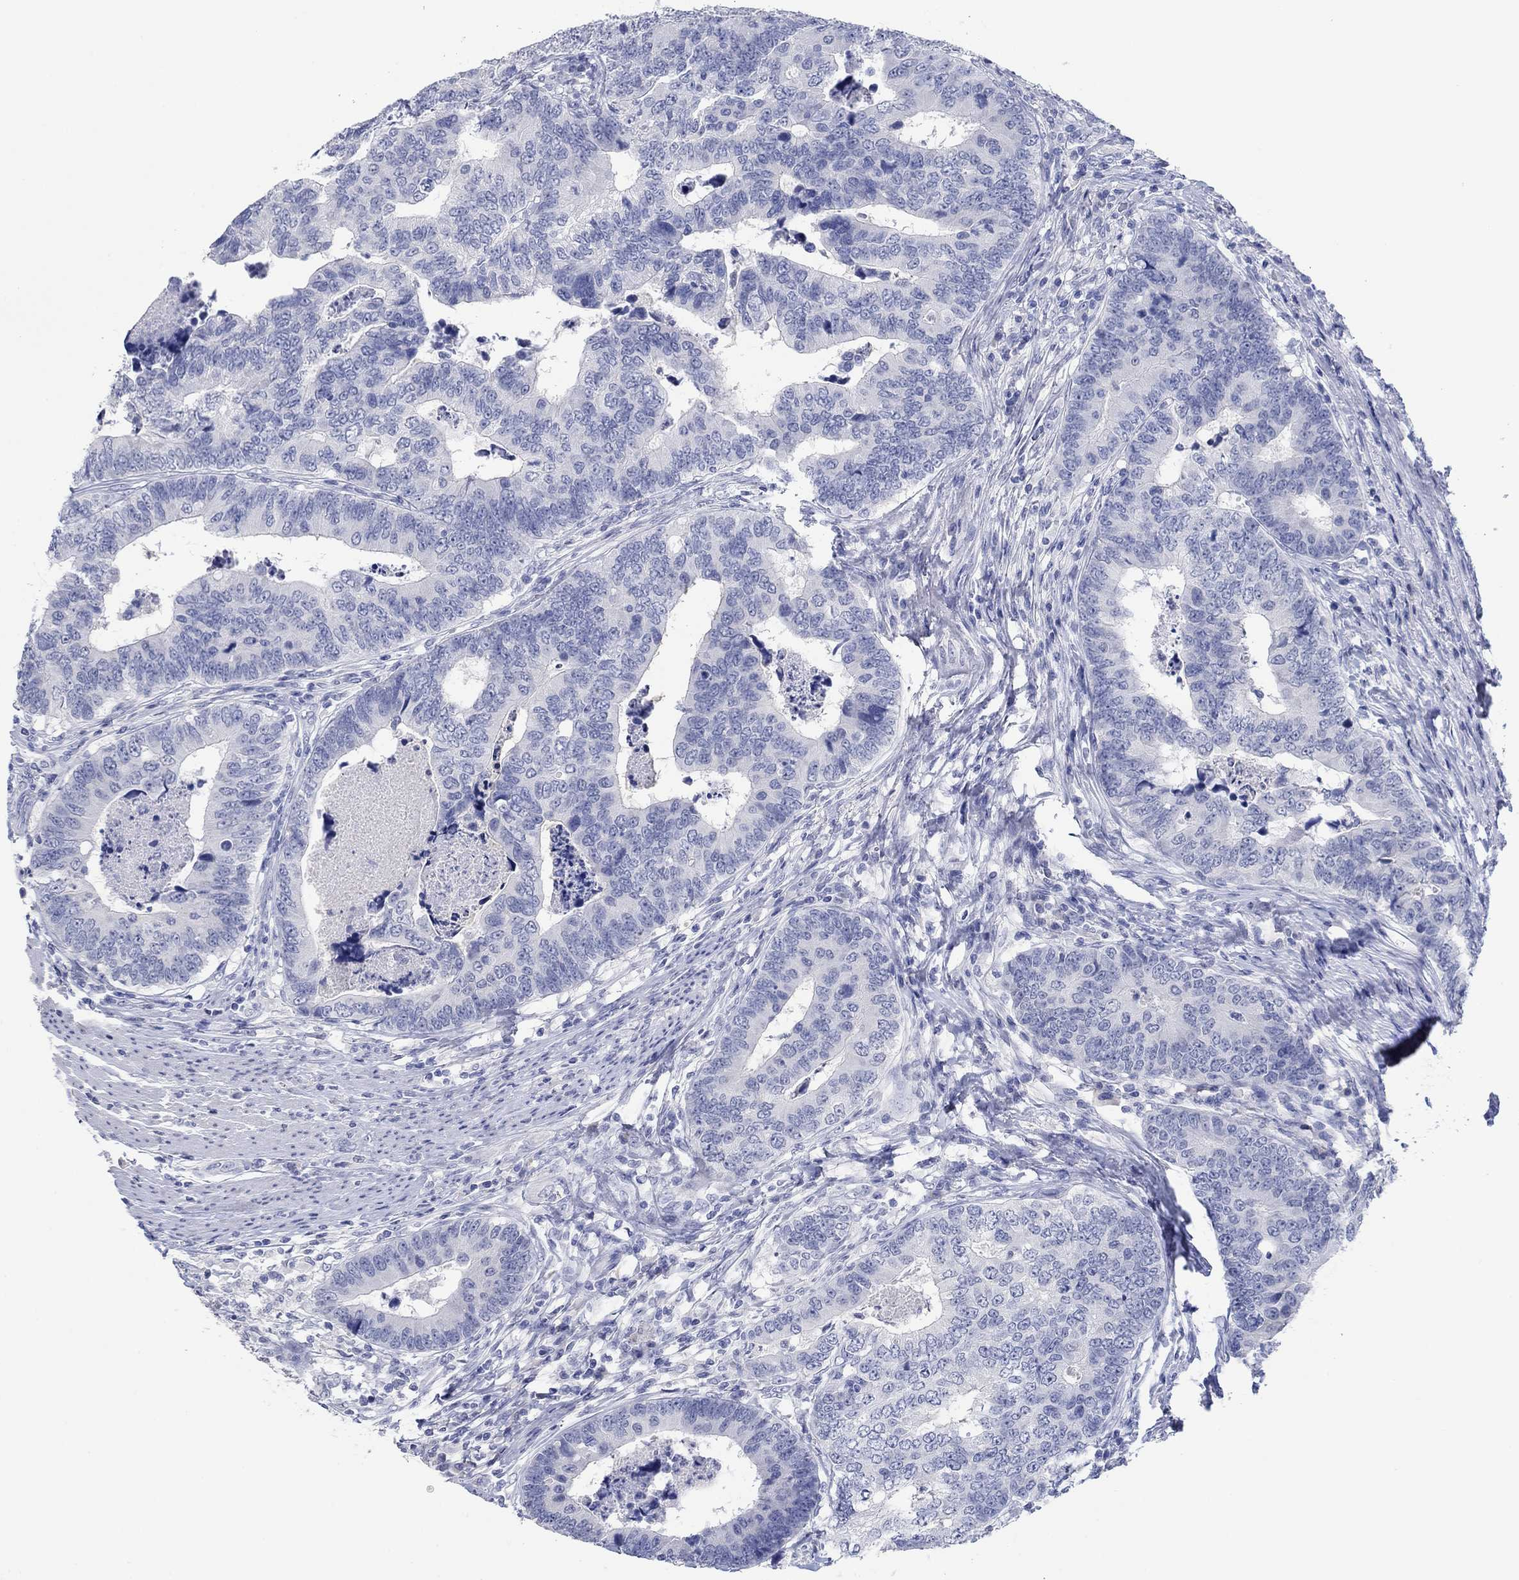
{"staining": {"intensity": "negative", "quantity": "none", "location": "none"}, "tissue": "colorectal cancer", "cell_type": "Tumor cells", "image_type": "cancer", "snomed": [{"axis": "morphology", "description": "Adenocarcinoma, NOS"}, {"axis": "topography", "description": "Colon"}], "caption": "Immunohistochemical staining of colorectal cancer (adenocarcinoma) displays no significant expression in tumor cells.", "gene": "POU5F1", "patient": {"sex": "female", "age": 72}}